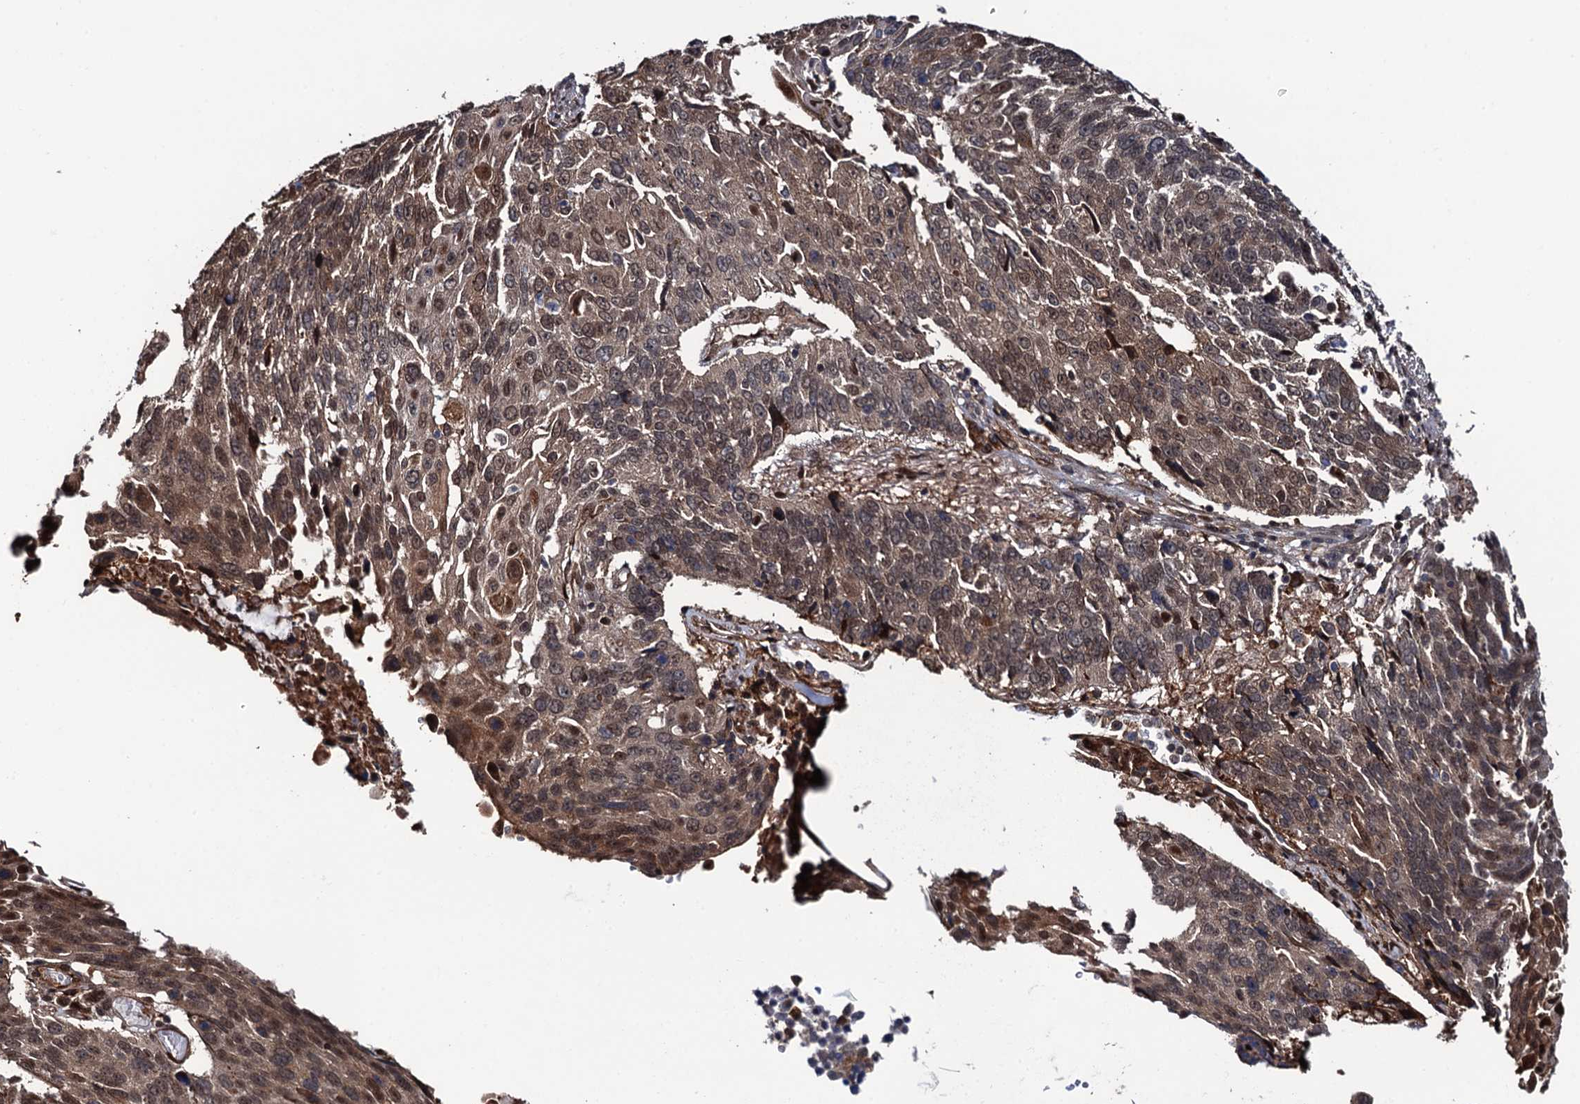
{"staining": {"intensity": "moderate", "quantity": ">75%", "location": "cytoplasmic/membranous,nuclear"}, "tissue": "lung cancer", "cell_type": "Tumor cells", "image_type": "cancer", "snomed": [{"axis": "morphology", "description": "Squamous cell carcinoma, NOS"}, {"axis": "topography", "description": "Lung"}], "caption": "Lung squamous cell carcinoma stained with DAB immunohistochemistry demonstrates medium levels of moderate cytoplasmic/membranous and nuclear staining in approximately >75% of tumor cells.", "gene": "CDC23", "patient": {"sex": "male", "age": 66}}